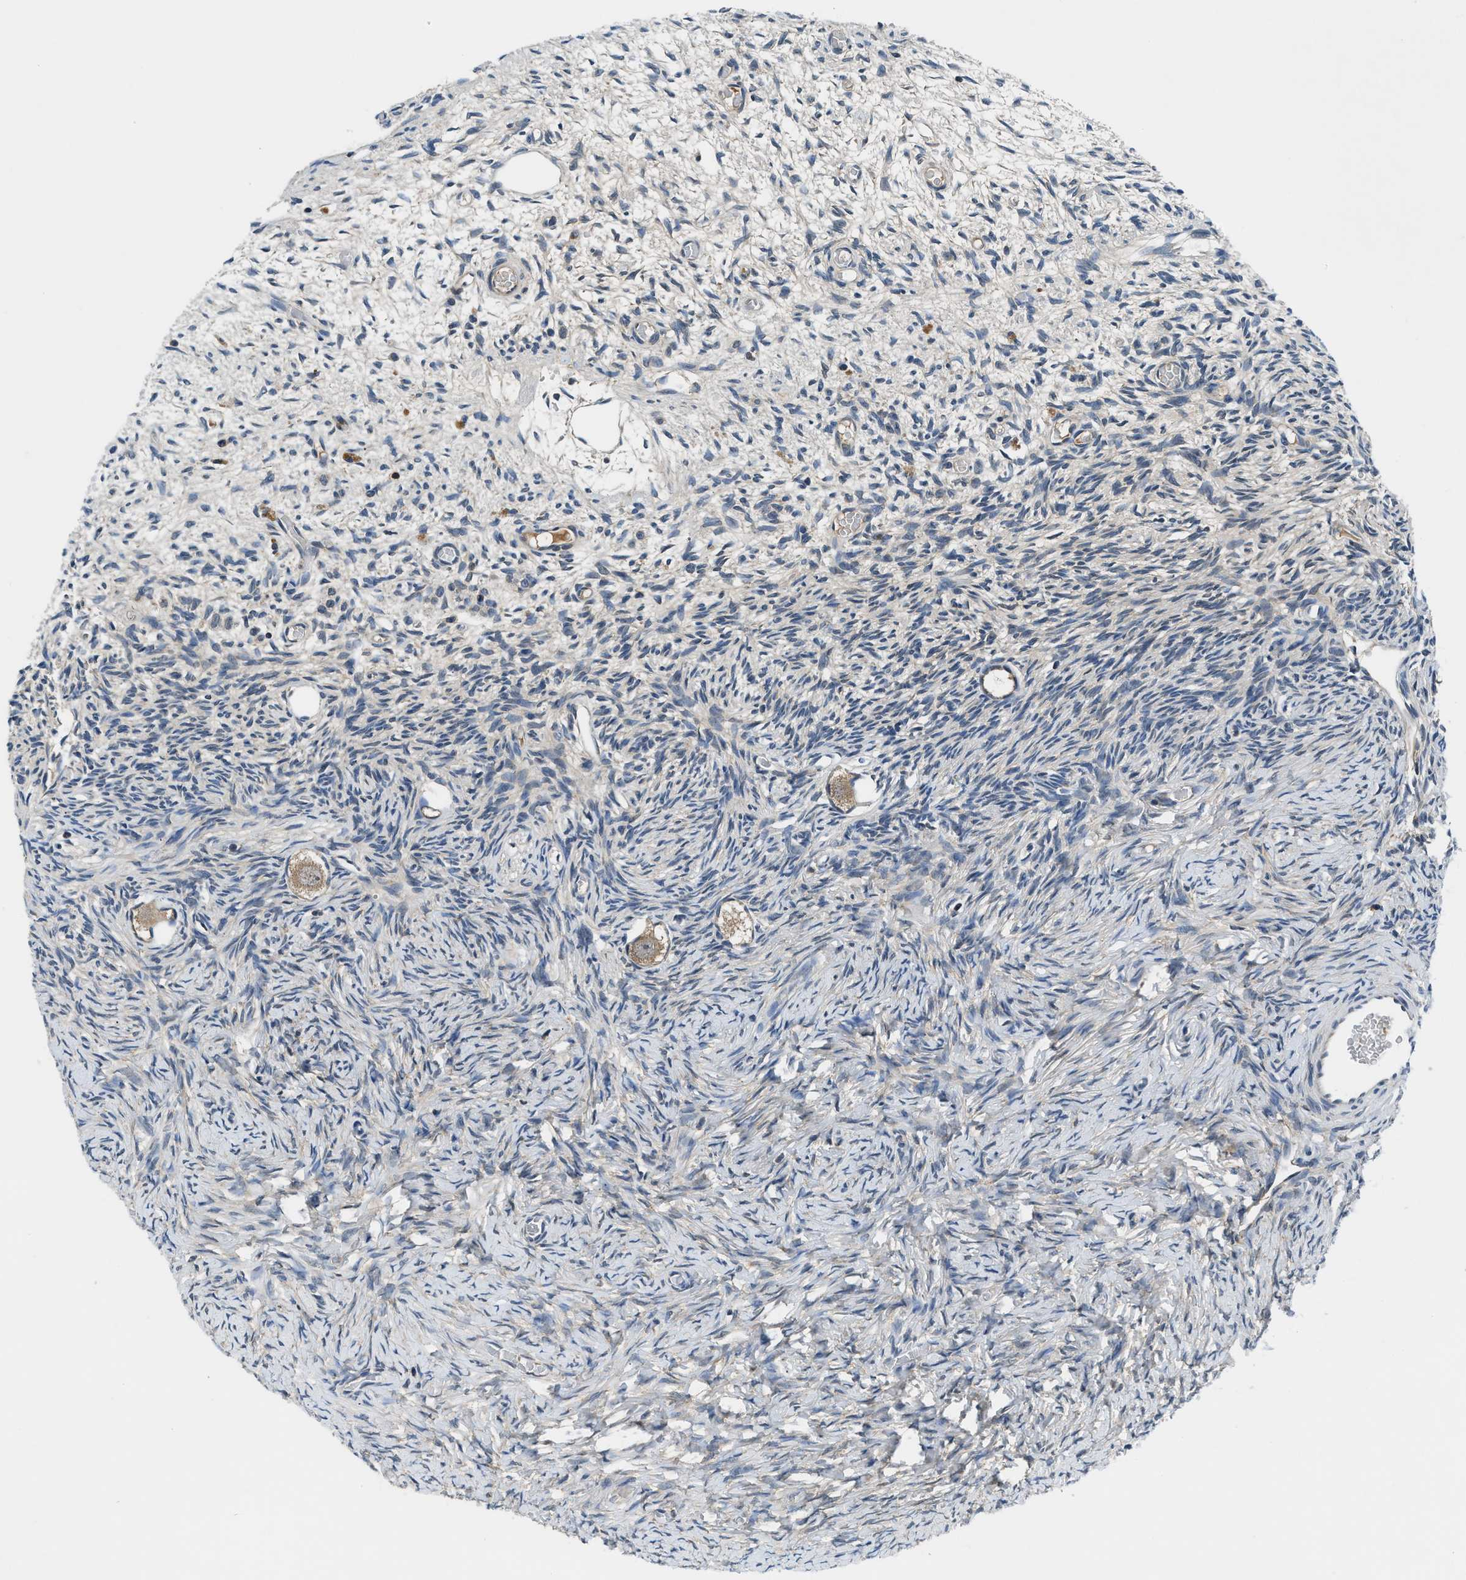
{"staining": {"intensity": "weak", "quantity": ">75%", "location": "cytoplasmic/membranous"}, "tissue": "ovary", "cell_type": "Follicle cells", "image_type": "normal", "snomed": [{"axis": "morphology", "description": "Normal tissue, NOS"}, {"axis": "topography", "description": "Ovary"}], "caption": "Human ovary stained for a protein (brown) displays weak cytoplasmic/membranous positive staining in about >75% of follicle cells.", "gene": "PAFAH2", "patient": {"sex": "female", "age": 27}}